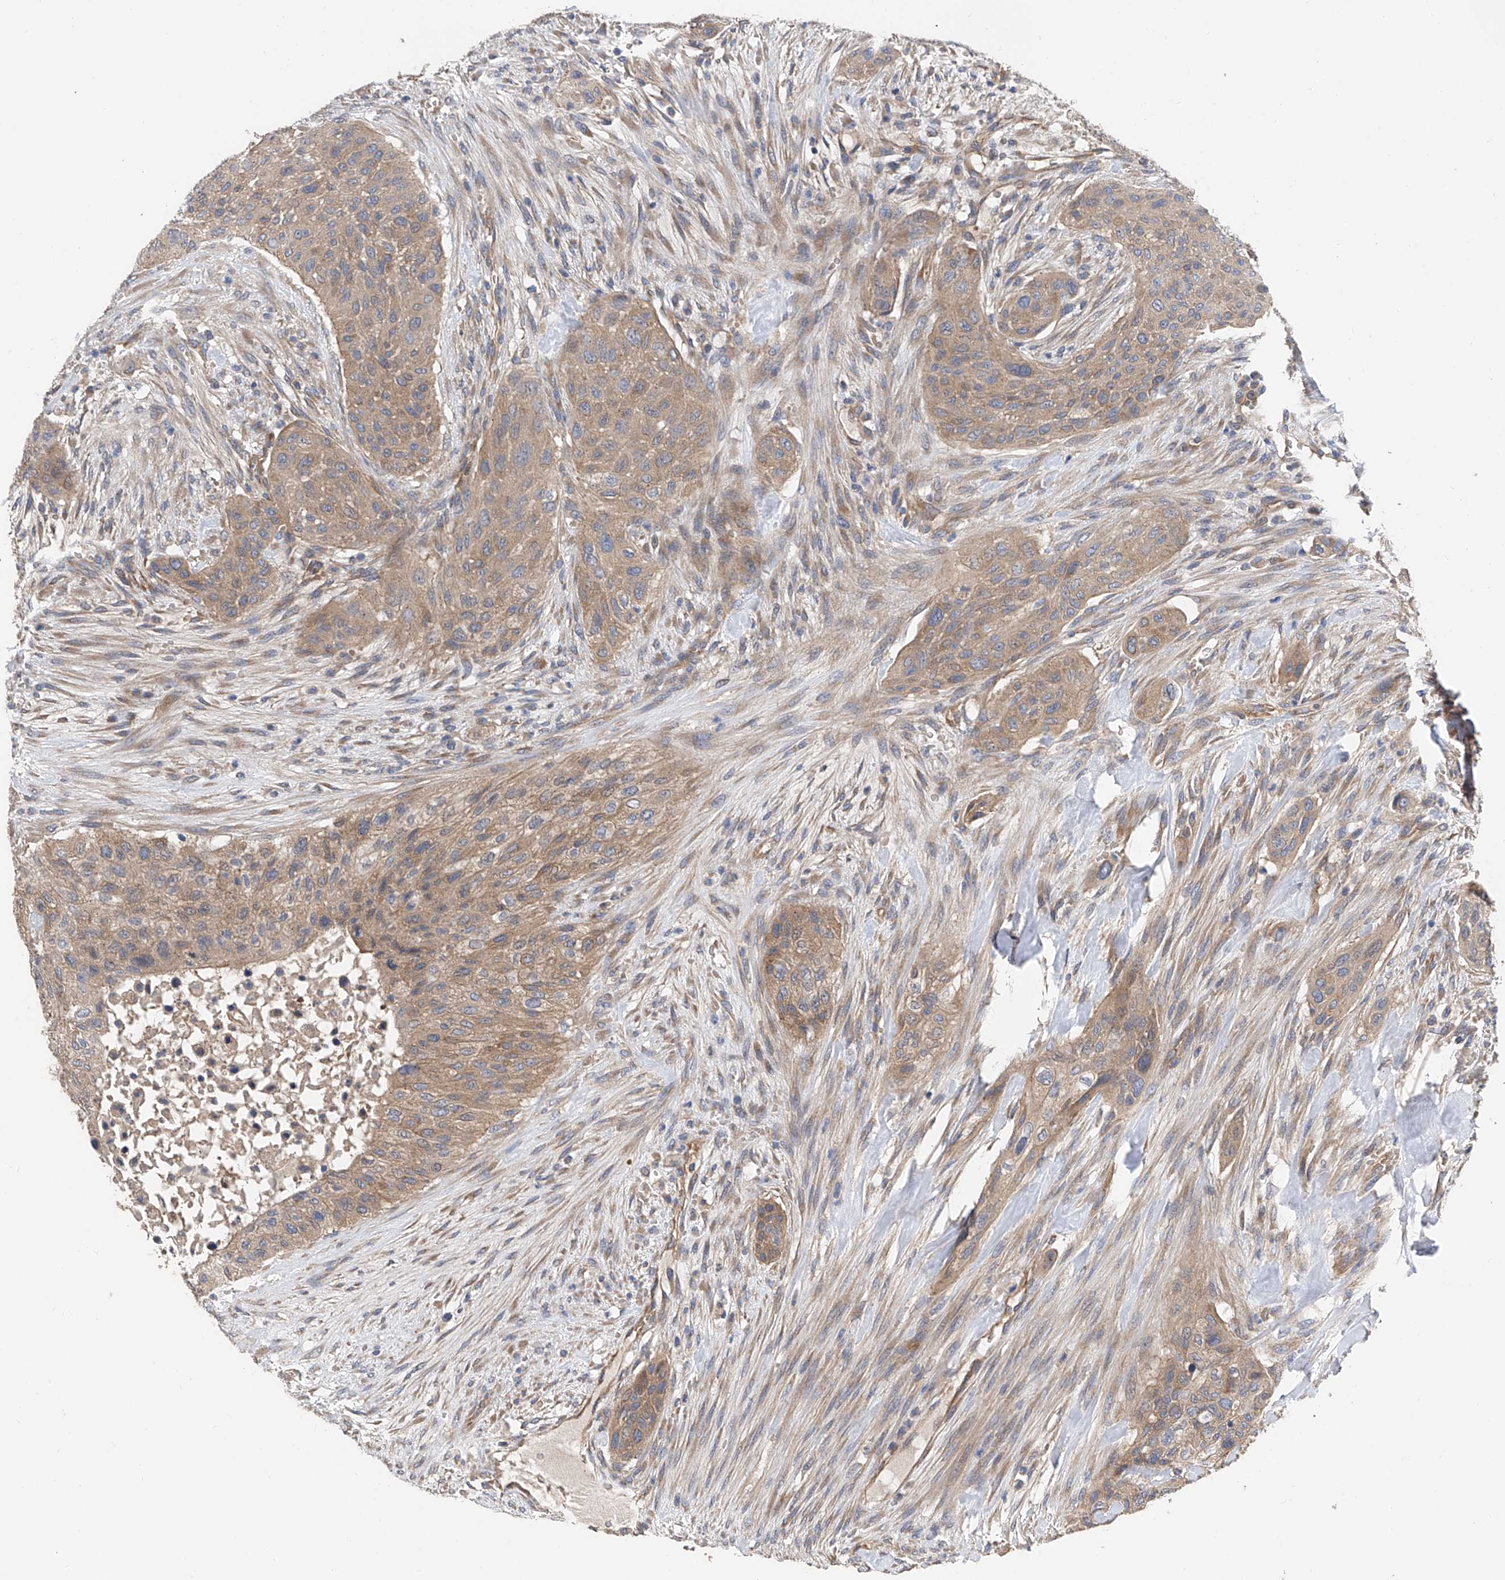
{"staining": {"intensity": "moderate", "quantity": ">75%", "location": "cytoplasmic/membranous"}, "tissue": "urothelial cancer", "cell_type": "Tumor cells", "image_type": "cancer", "snomed": [{"axis": "morphology", "description": "Urothelial carcinoma, High grade"}, {"axis": "topography", "description": "Urinary bladder"}], "caption": "This photomicrograph demonstrates immunohistochemistry (IHC) staining of human high-grade urothelial carcinoma, with medium moderate cytoplasmic/membranous expression in approximately >75% of tumor cells.", "gene": "PTK2", "patient": {"sex": "male", "age": 35}}